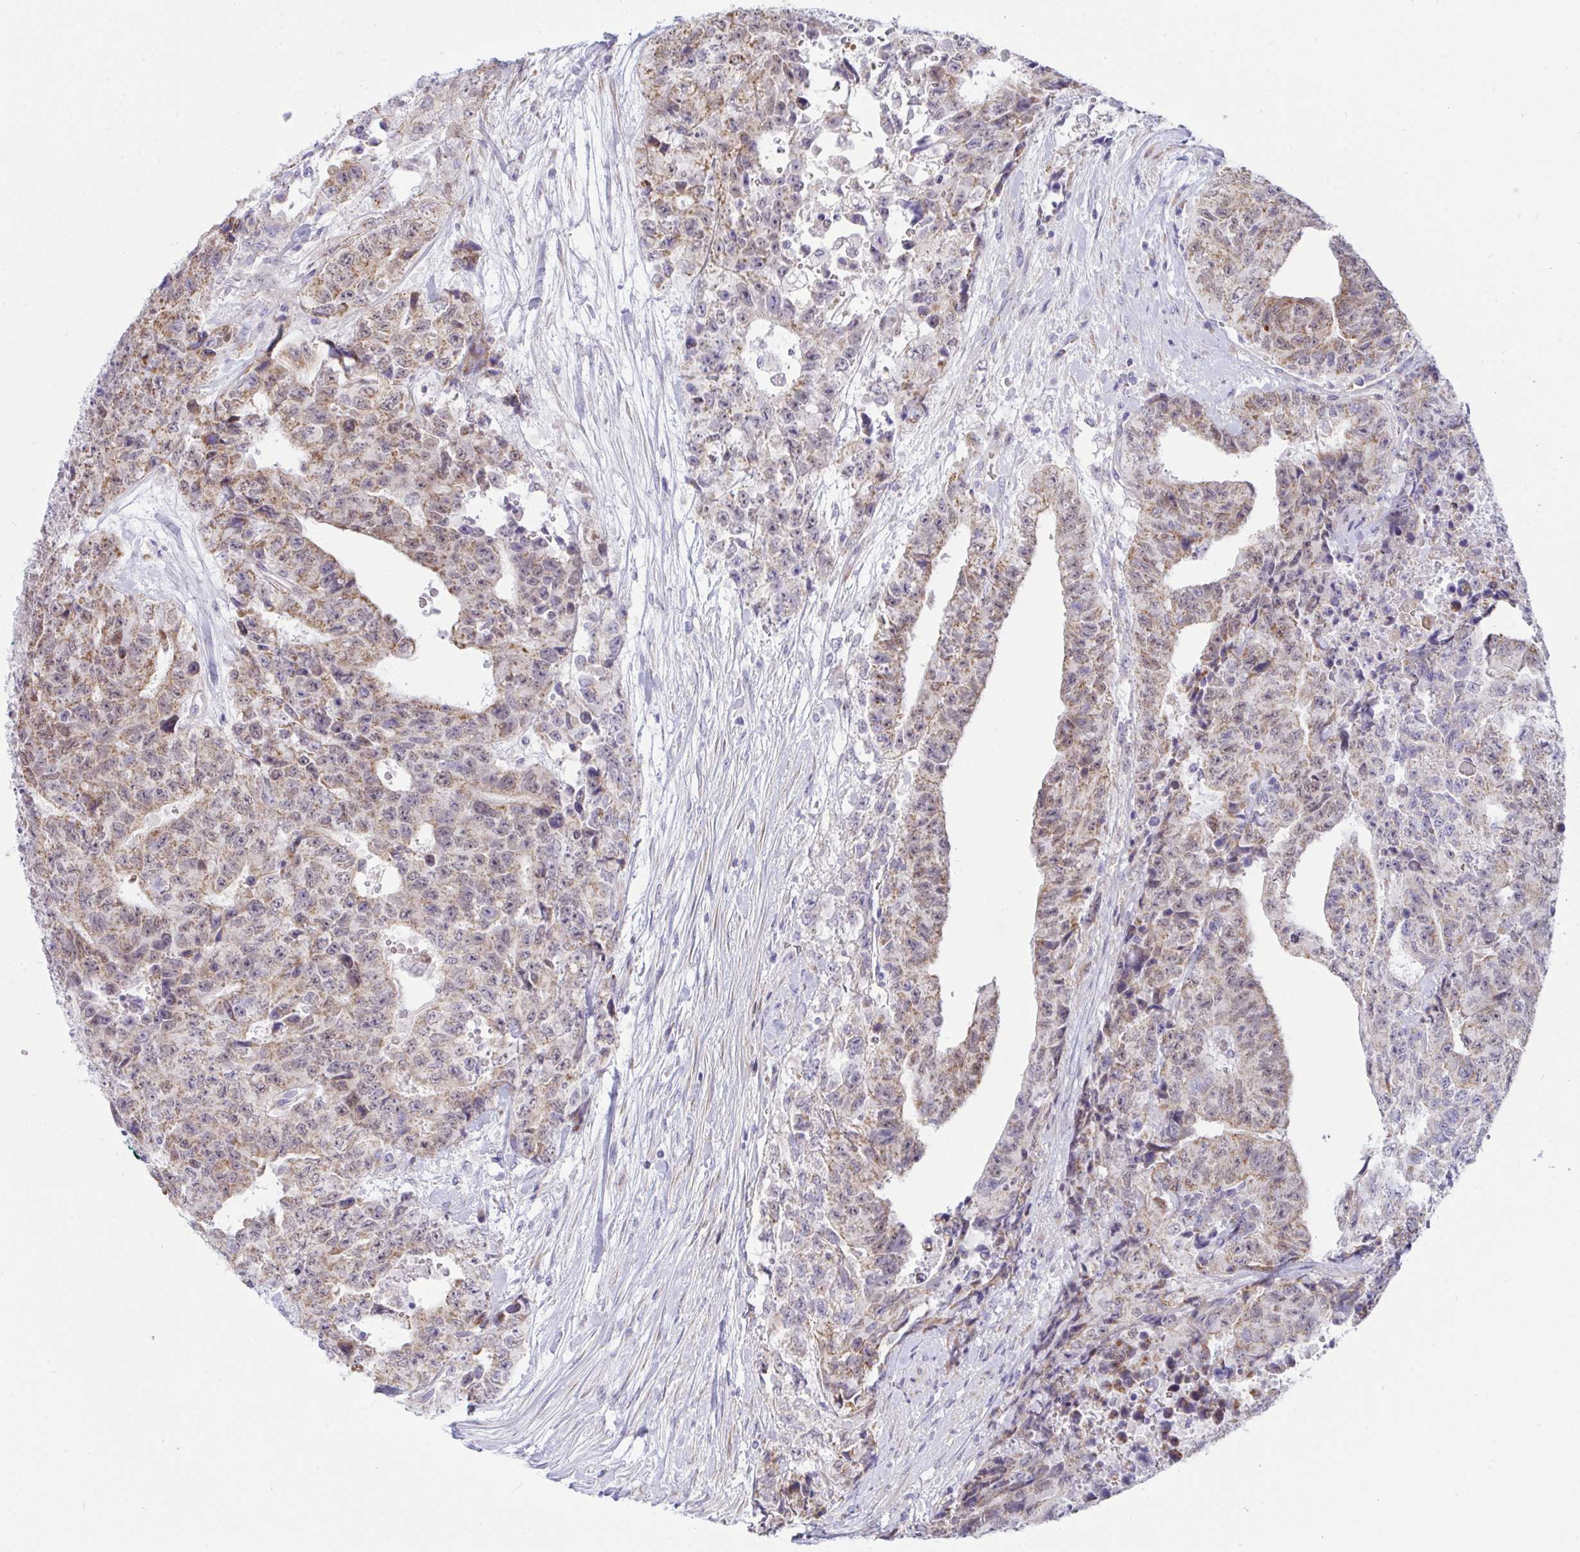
{"staining": {"intensity": "moderate", "quantity": ">75%", "location": "cytoplasmic/membranous,nuclear"}, "tissue": "testis cancer", "cell_type": "Tumor cells", "image_type": "cancer", "snomed": [{"axis": "morphology", "description": "Carcinoma, Embryonal, NOS"}, {"axis": "topography", "description": "Testis"}], "caption": "Tumor cells exhibit moderate cytoplasmic/membranous and nuclear staining in about >75% of cells in testis embryonal carcinoma.", "gene": "NTN1", "patient": {"sex": "male", "age": 24}}